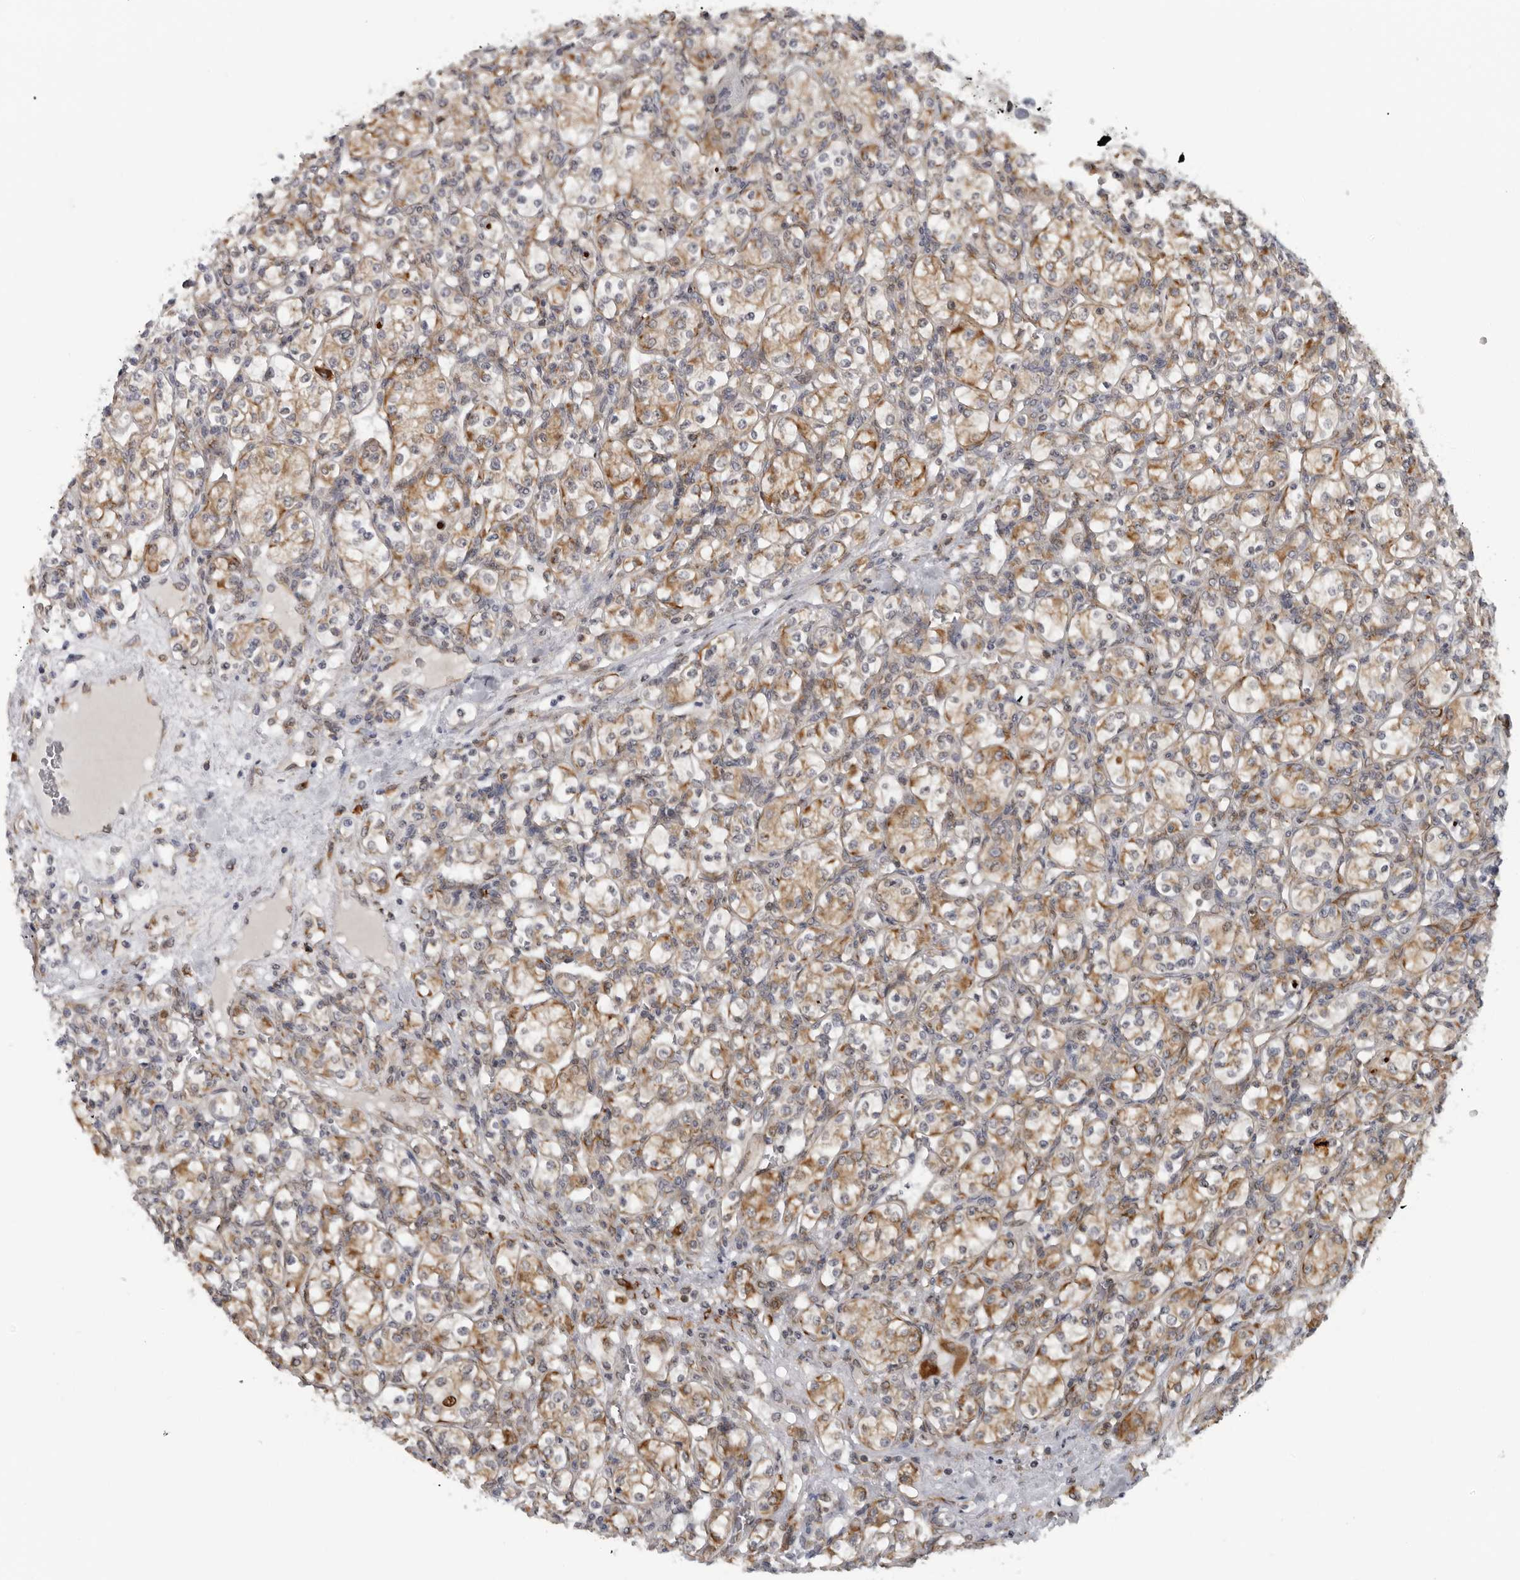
{"staining": {"intensity": "moderate", "quantity": "25%-75%", "location": "cytoplasmic/membranous"}, "tissue": "renal cancer", "cell_type": "Tumor cells", "image_type": "cancer", "snomed": [{"axis": "morphology", "description": "Adenocarcinoma, NOS"}, {"axis": "topography", "description": "Kidney"}], "caption": "Brown immunohistochemical staining in adenocarcinoma (renal) shows moderate cytoplasmic/membranous staining in approximately 25%-75% of tumor cells.", "gene": "ALPK2", "patient": {"sex": "male", "age": 77}}